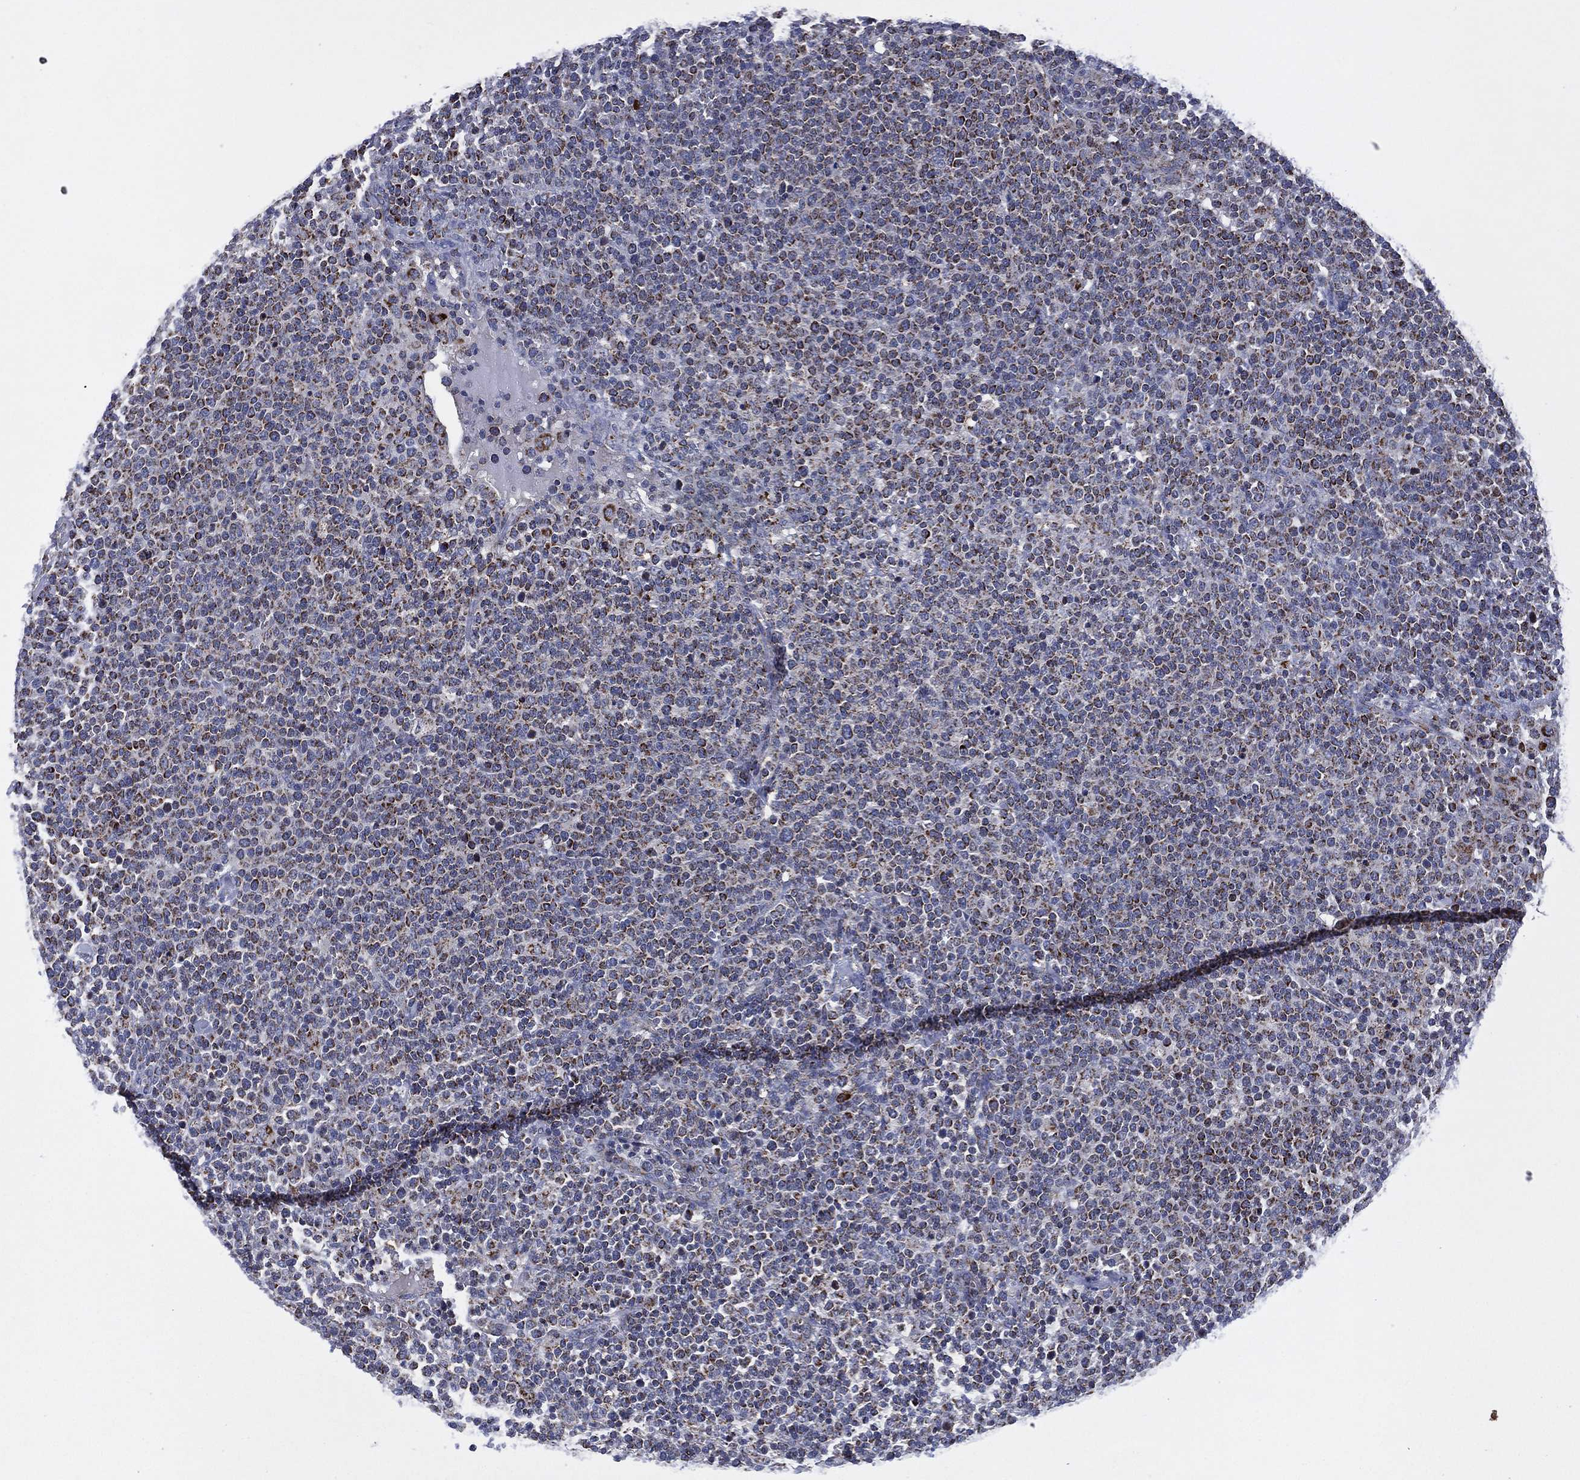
{"staining": {"intensity": "moderate", "quantity": "25%-75%", "location": "cytoplasmic/membranous"}, "tissue": "lymphoma", "cell_type": "Tumor cells", "image_type": "cancer", "snomed": [{"axis": "morphology", "description": "Malignant lymphoma, non-Hodgkin's type, High grade"}, {"axis": "topography", "description": "Lymph node"}], "caption": "Immunohistochemistry (IHC) histopathology image of neoplastic tissue: lymphoma stained using IHC demonstrates medium levels of moderate protein expression localized specifically in the cytoplasmic/membranous of tumor cells, appearing as a cytoplasmic/membranous brown color.", "gene": "PPP2R5A", "patient": {"sex": "male", "age": 61}}